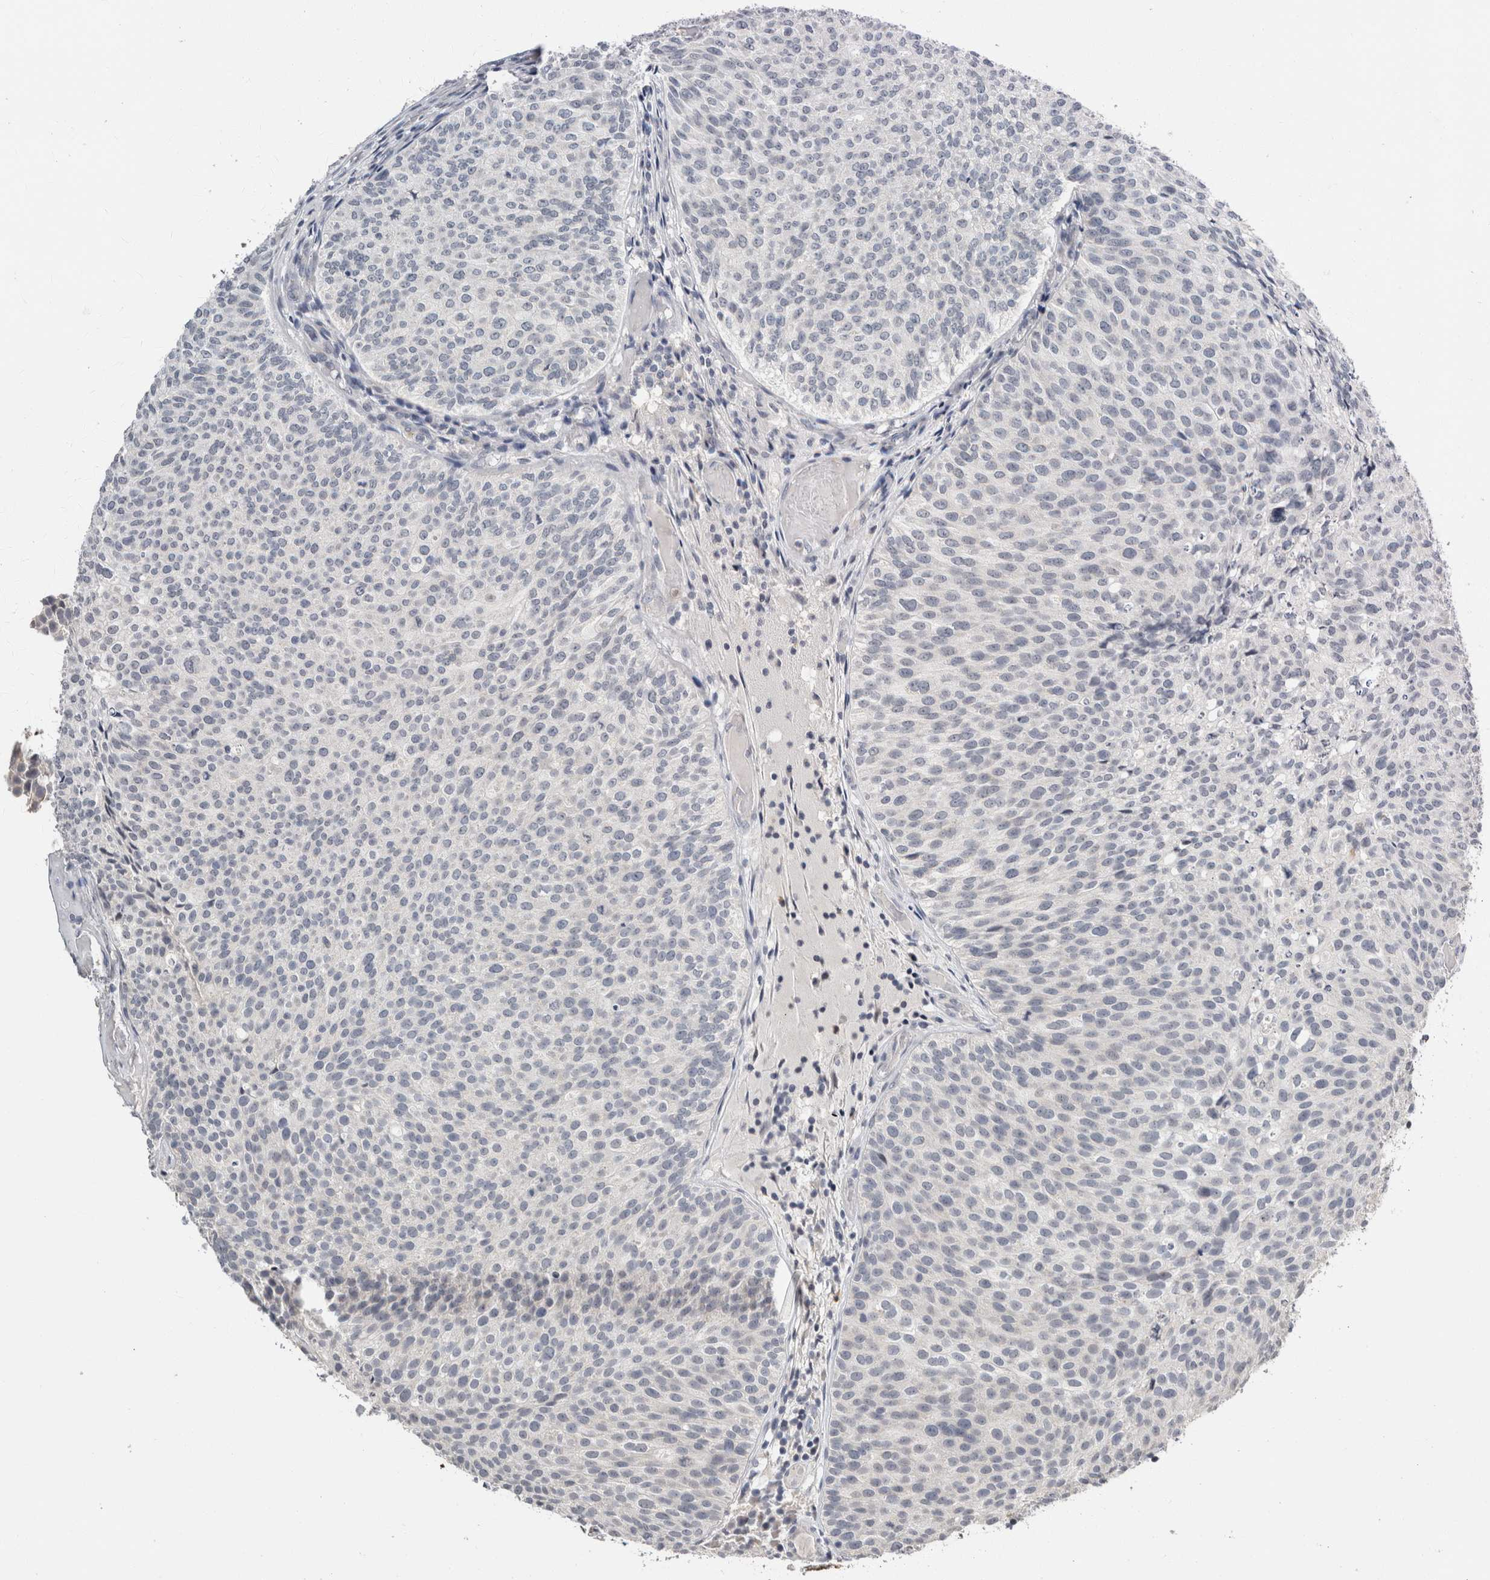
{"staining": {"intensity": "negative", "quantity": "none", "location": "none"}, "tissue": "urothelial cancer", "cell_type": "Tumor cells", "image_type": "cancer", "snomed": [{"axis": "morphology", "description": "Urothelial carcinoma, Low grade"}, {"axis": "topography", "description": "Urinary bladder"}], "caption": "This is an immunohistochemistry micrograph of human low-grade urothelial carcinoma. There is no staining in tumor cells.", "gene": "CRAT", "patient": {"sex": "male", "age": 86}}